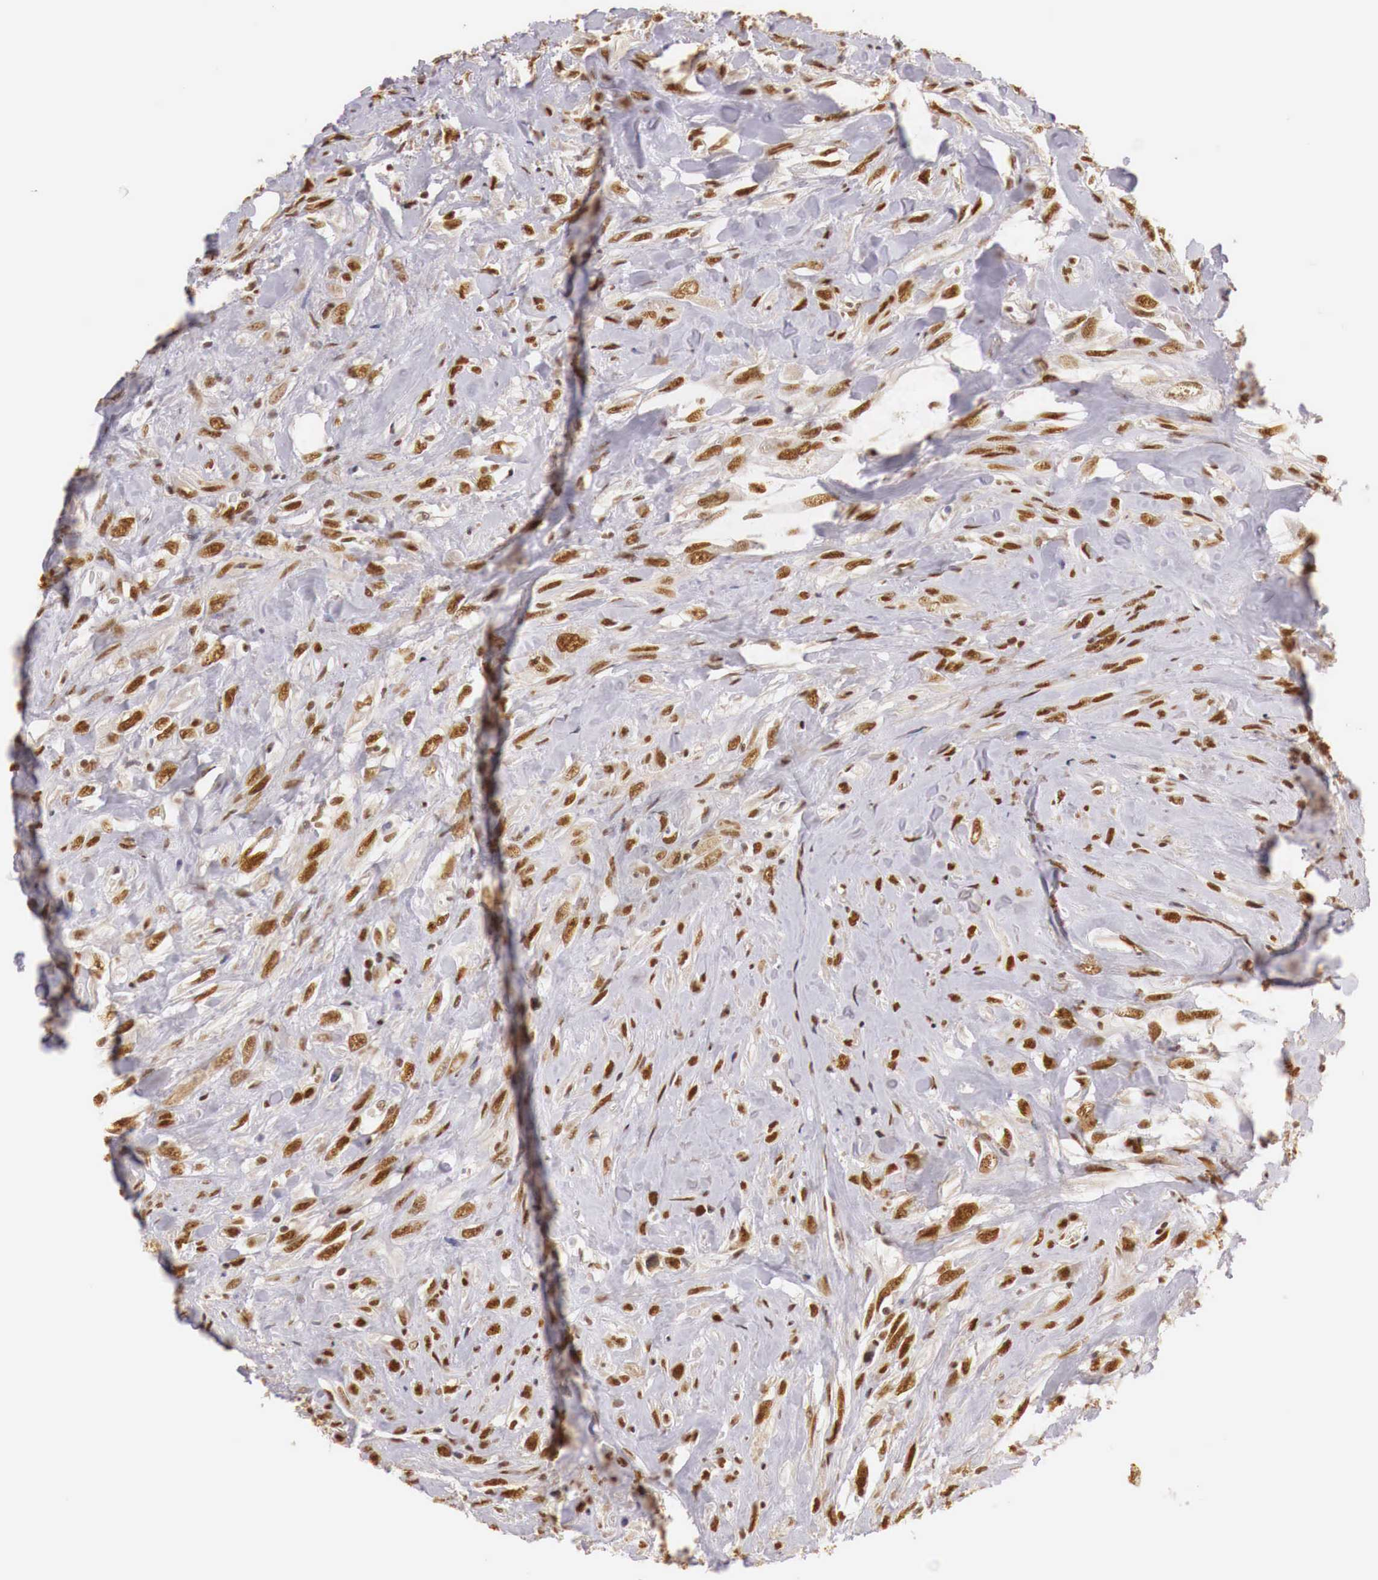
{"staining": {"intensity": "strong", "quantity": ">75%", "location": "cytoplasmic/membranous,nuclear"}, "tissue": "breast cancer", "cell_type": "Tumor cells", "image_type": "cancer", "snomed": [{"axis": "morphology", "description": "Neoplasm, malignant, NOS"}, {"axis": "topography", "description": "Breast"}], "caption": "Brown immunohistochemical staining in human breast cancer (malignant neoplasm) shows strong cytoplasmic/membranous and nuclear positivity in about >75% of tumor cells.", "gene": "GPKOW", "patient": {"sex": "female", "age": 50}}